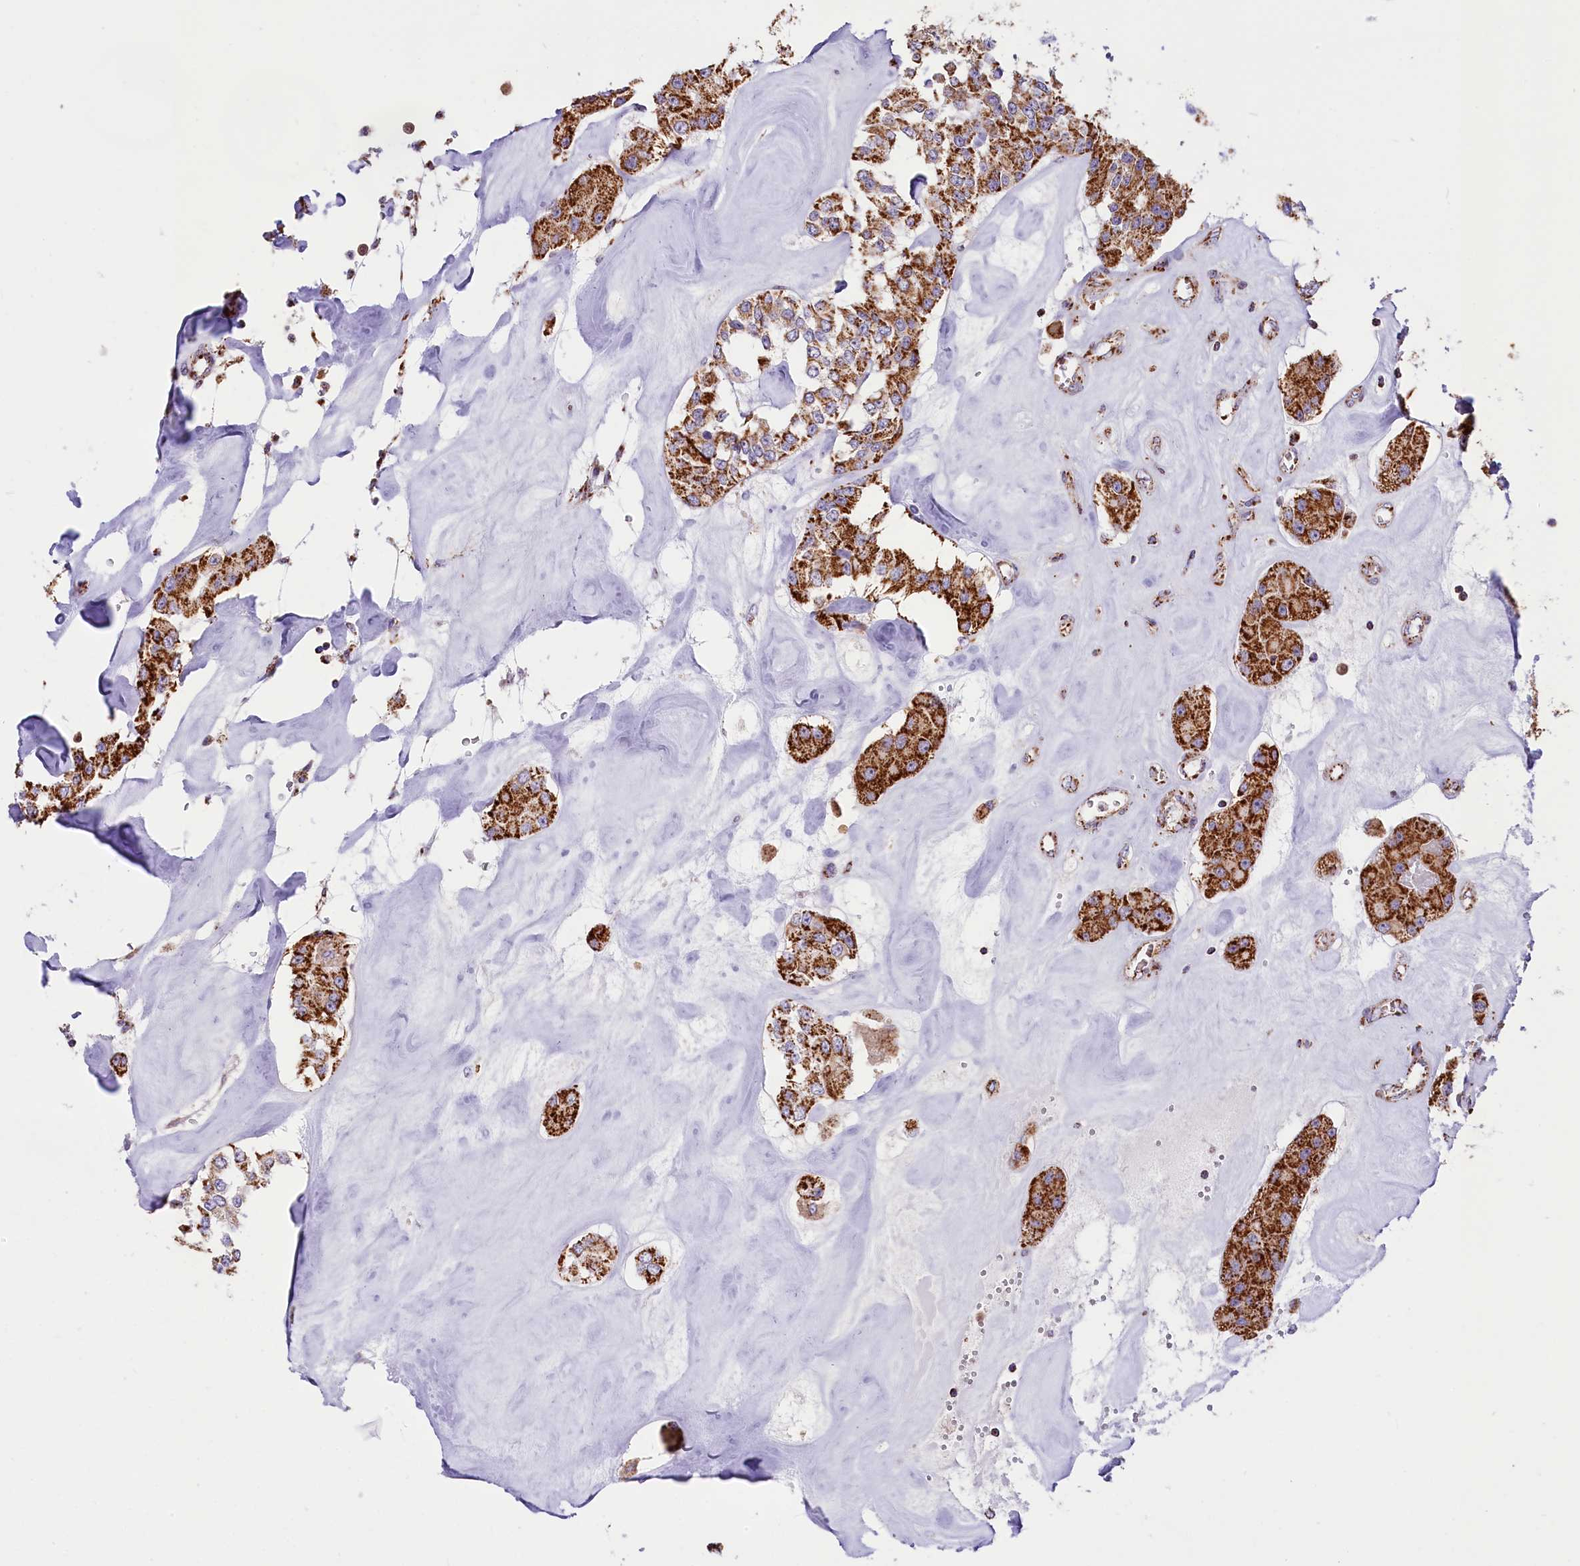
{"staining": {"intensity": "strong", "quantity": ">75%", "location": "cytoplasmic/membranous"}, "tissue": "carcinoid", "cell_type": "Tumor cells", "image_type": "cancer", "snomed": [{"axis": "morphology", "description": "Carcinoid, malignant, NOS"}, {"axis": "topography", "description": "Pancreas"}], "caption": "Protein staining shows strong cytoplasmic/membranous positivity in approximately >75% of tumor cells in carcinoid (malignant).", "gene": "NDUFA8", "patient": {"sex": "male", "age": 41}}